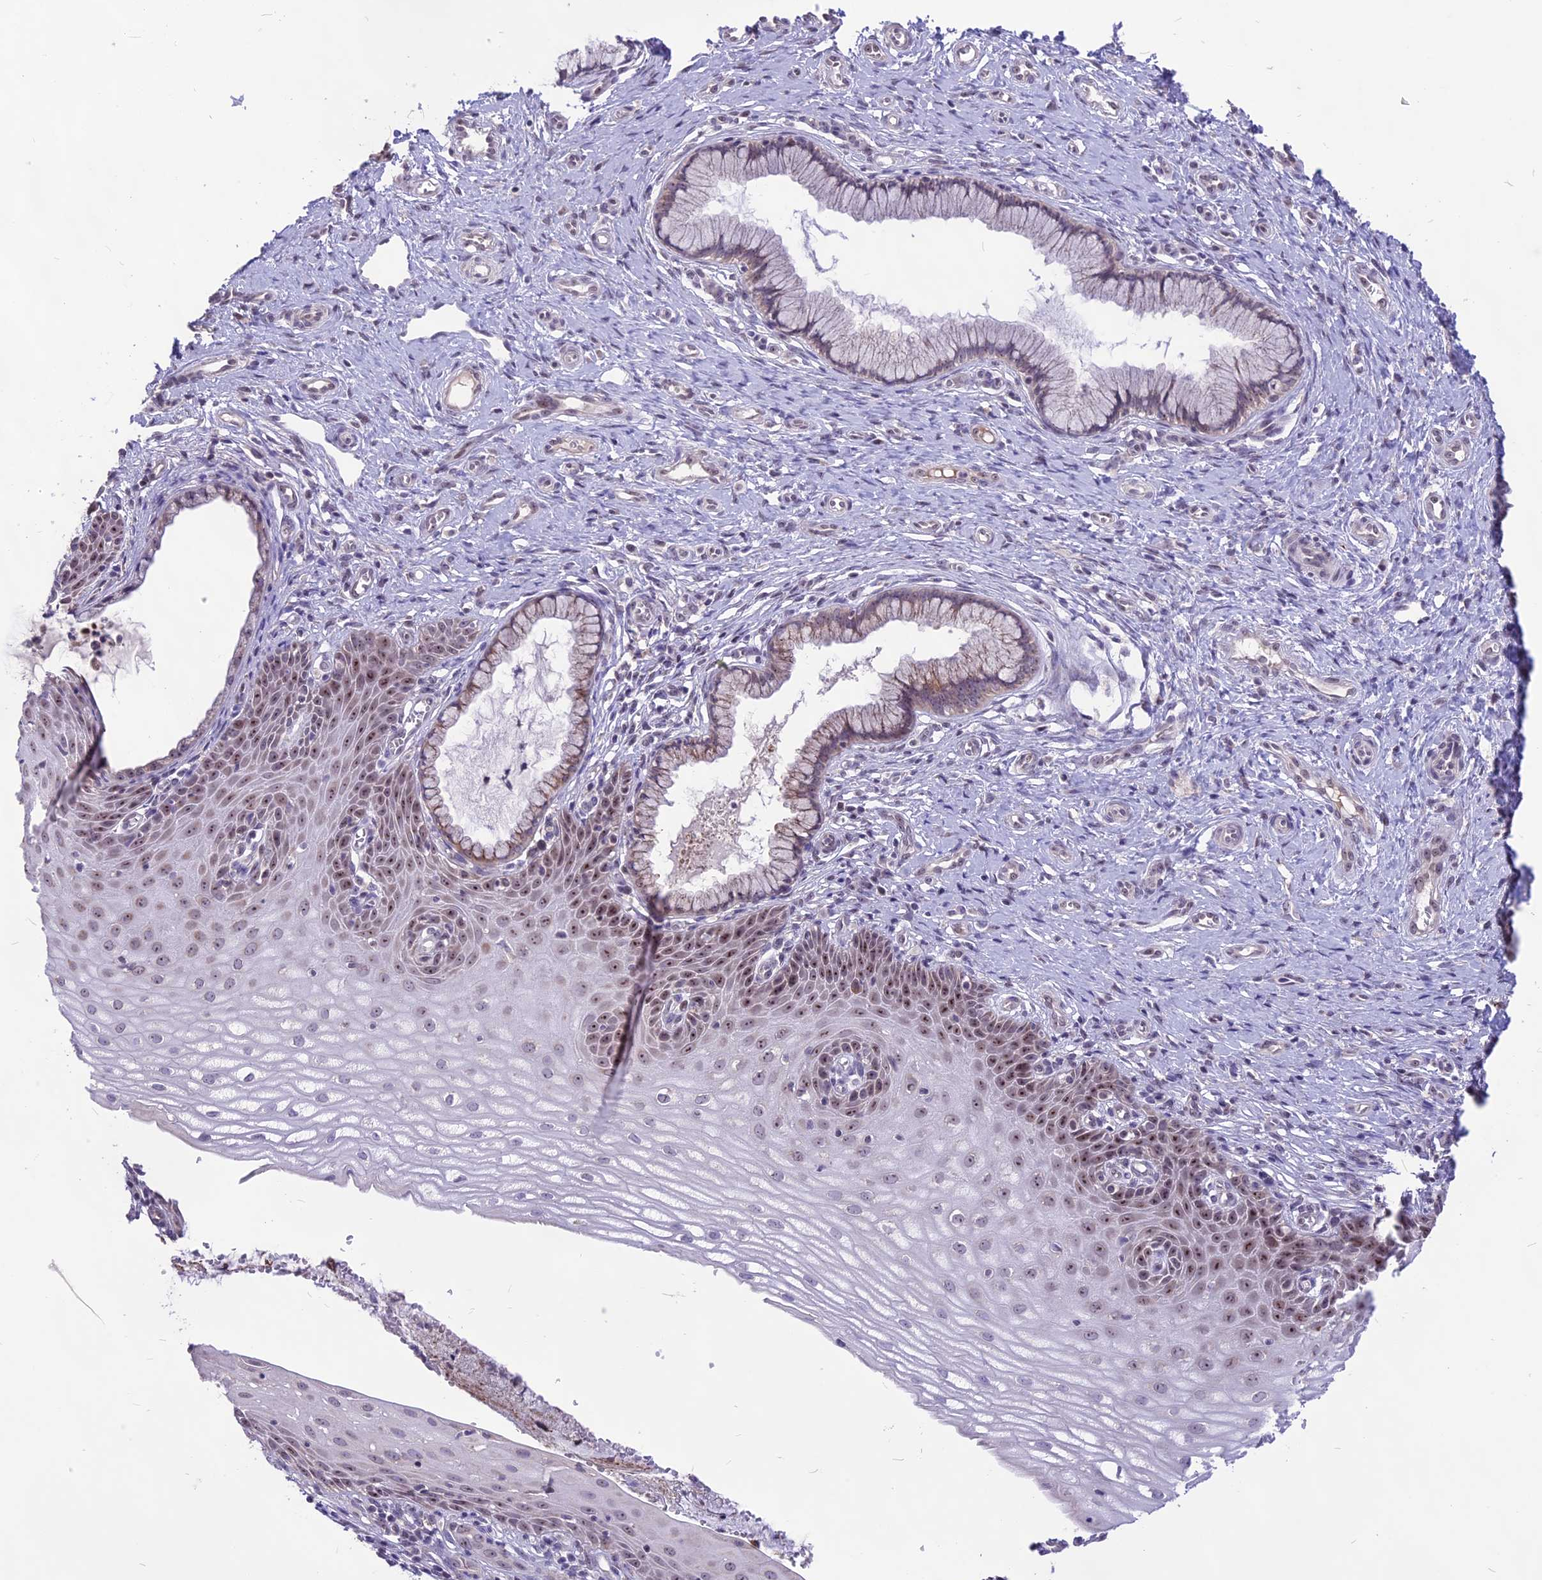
{"staining": {"intensity": "moderate", "quantity": "25%-75%", "location": "cytoplasmic/membranous"}, "tissue": "cervix", "cell_type": "Glandular cells", "image_type": "normal", "snomed": [{"axis": "morphology", "description": "Normal tissue, NOS"}, {"axis": "topography", "description": "Cervix"}], "caption": "Approximately 25%-75% of glandular cells in normal cervix exhibit moderate cytoplasmic/membranous protein expression as visualized by brown immunohistochemical staining.", "gene": "CMSS1", "patient": {"sex": "female", "age": 36}}